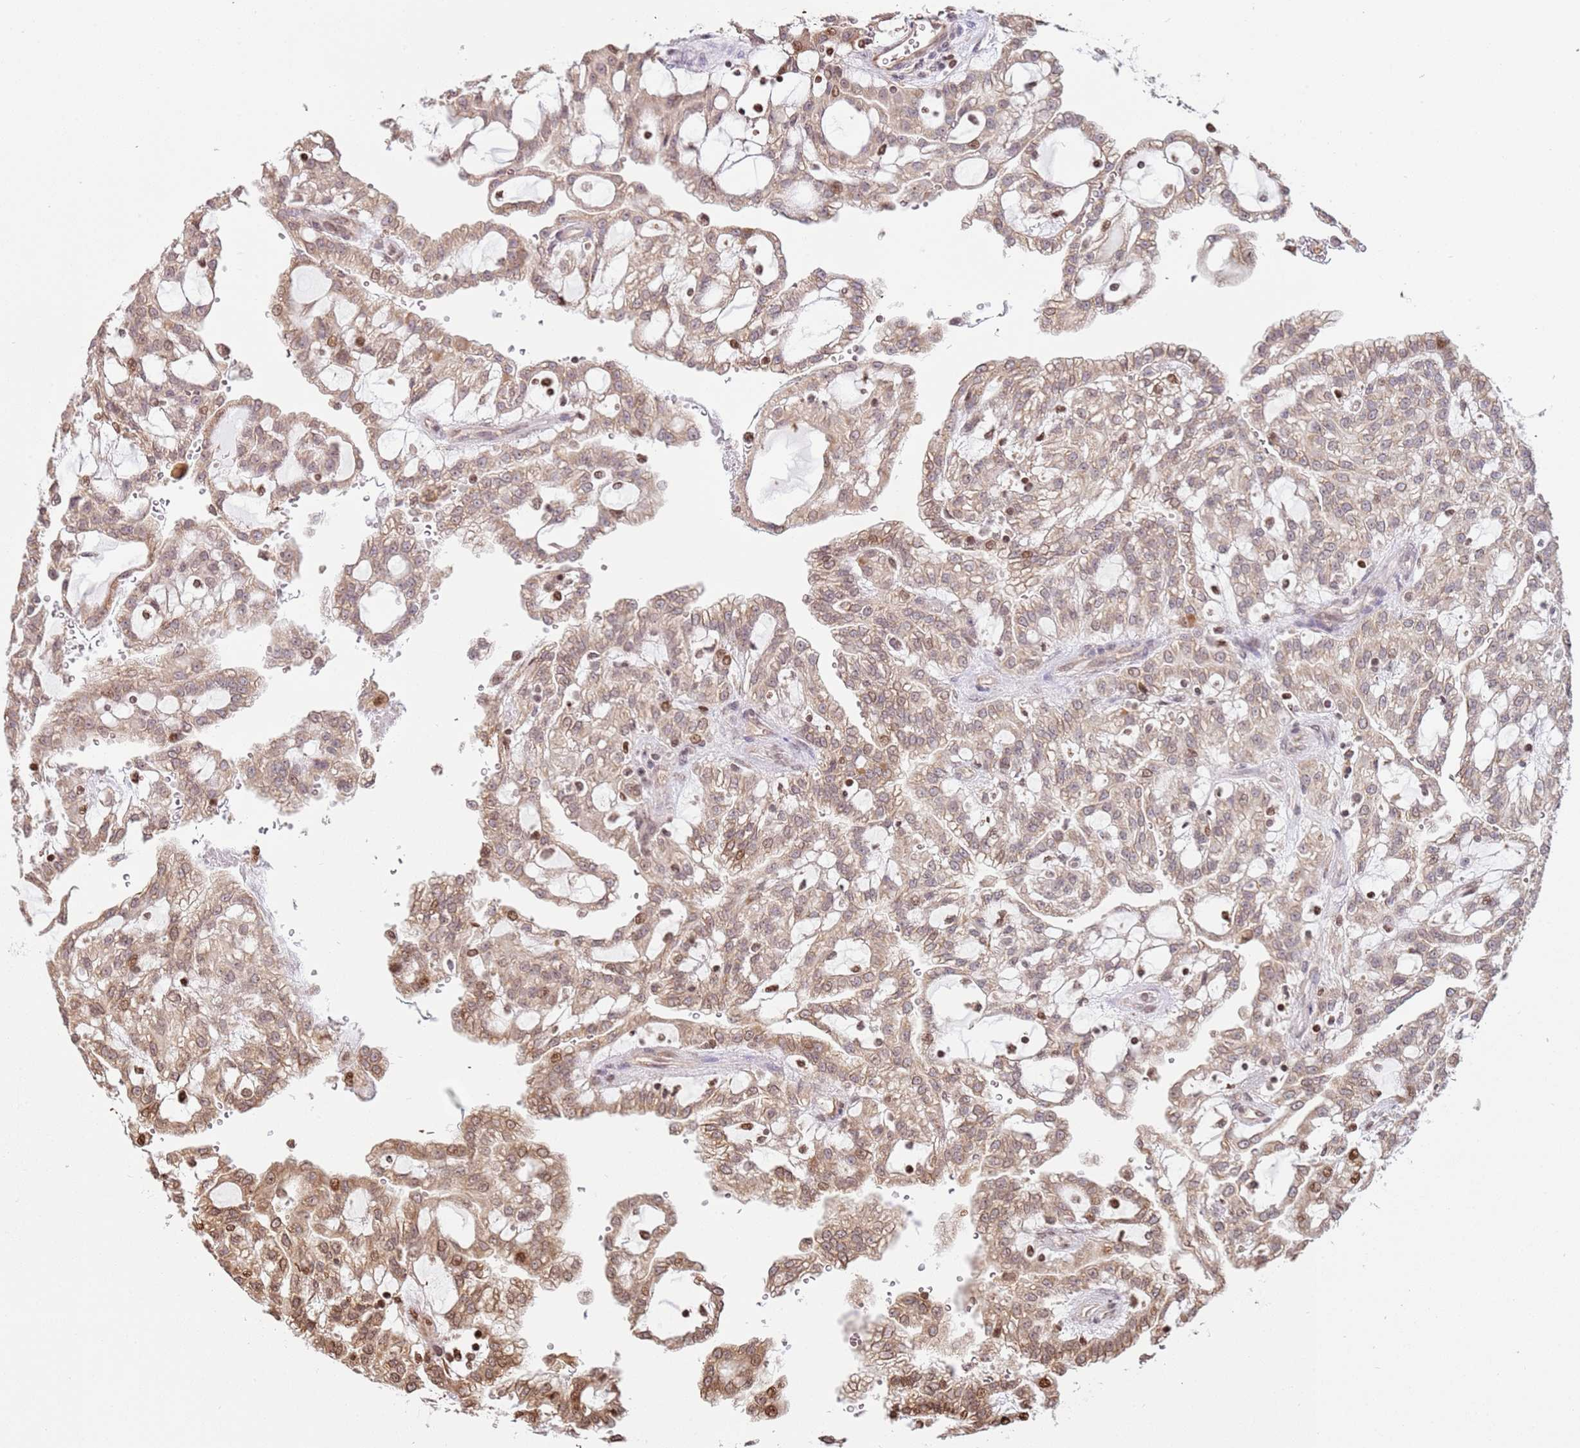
{"staining": {"intensity": "moderate", "quantity": ">75%", "location": "cytoplasmic/membranous,nuclear"}, "tissue": "renal cancer", "cell_type": "Tumor cells", "image_type": "cancer", "snomed": [{"axis": "morphology", "description": "Adenocarcinoma, NOS"}, {"axis": "topography", "description": "Kidney"}], "caption": "The photomicrograph exhibits immunohistochemical staining of adenocarcinoma (renal). There is moderate cytoplasmic/membranous and nuclear staining is appreciated in about >75% of tumor cells.", "gene": "SCAF1", "patient": {"sex": "male", "age": 63}}